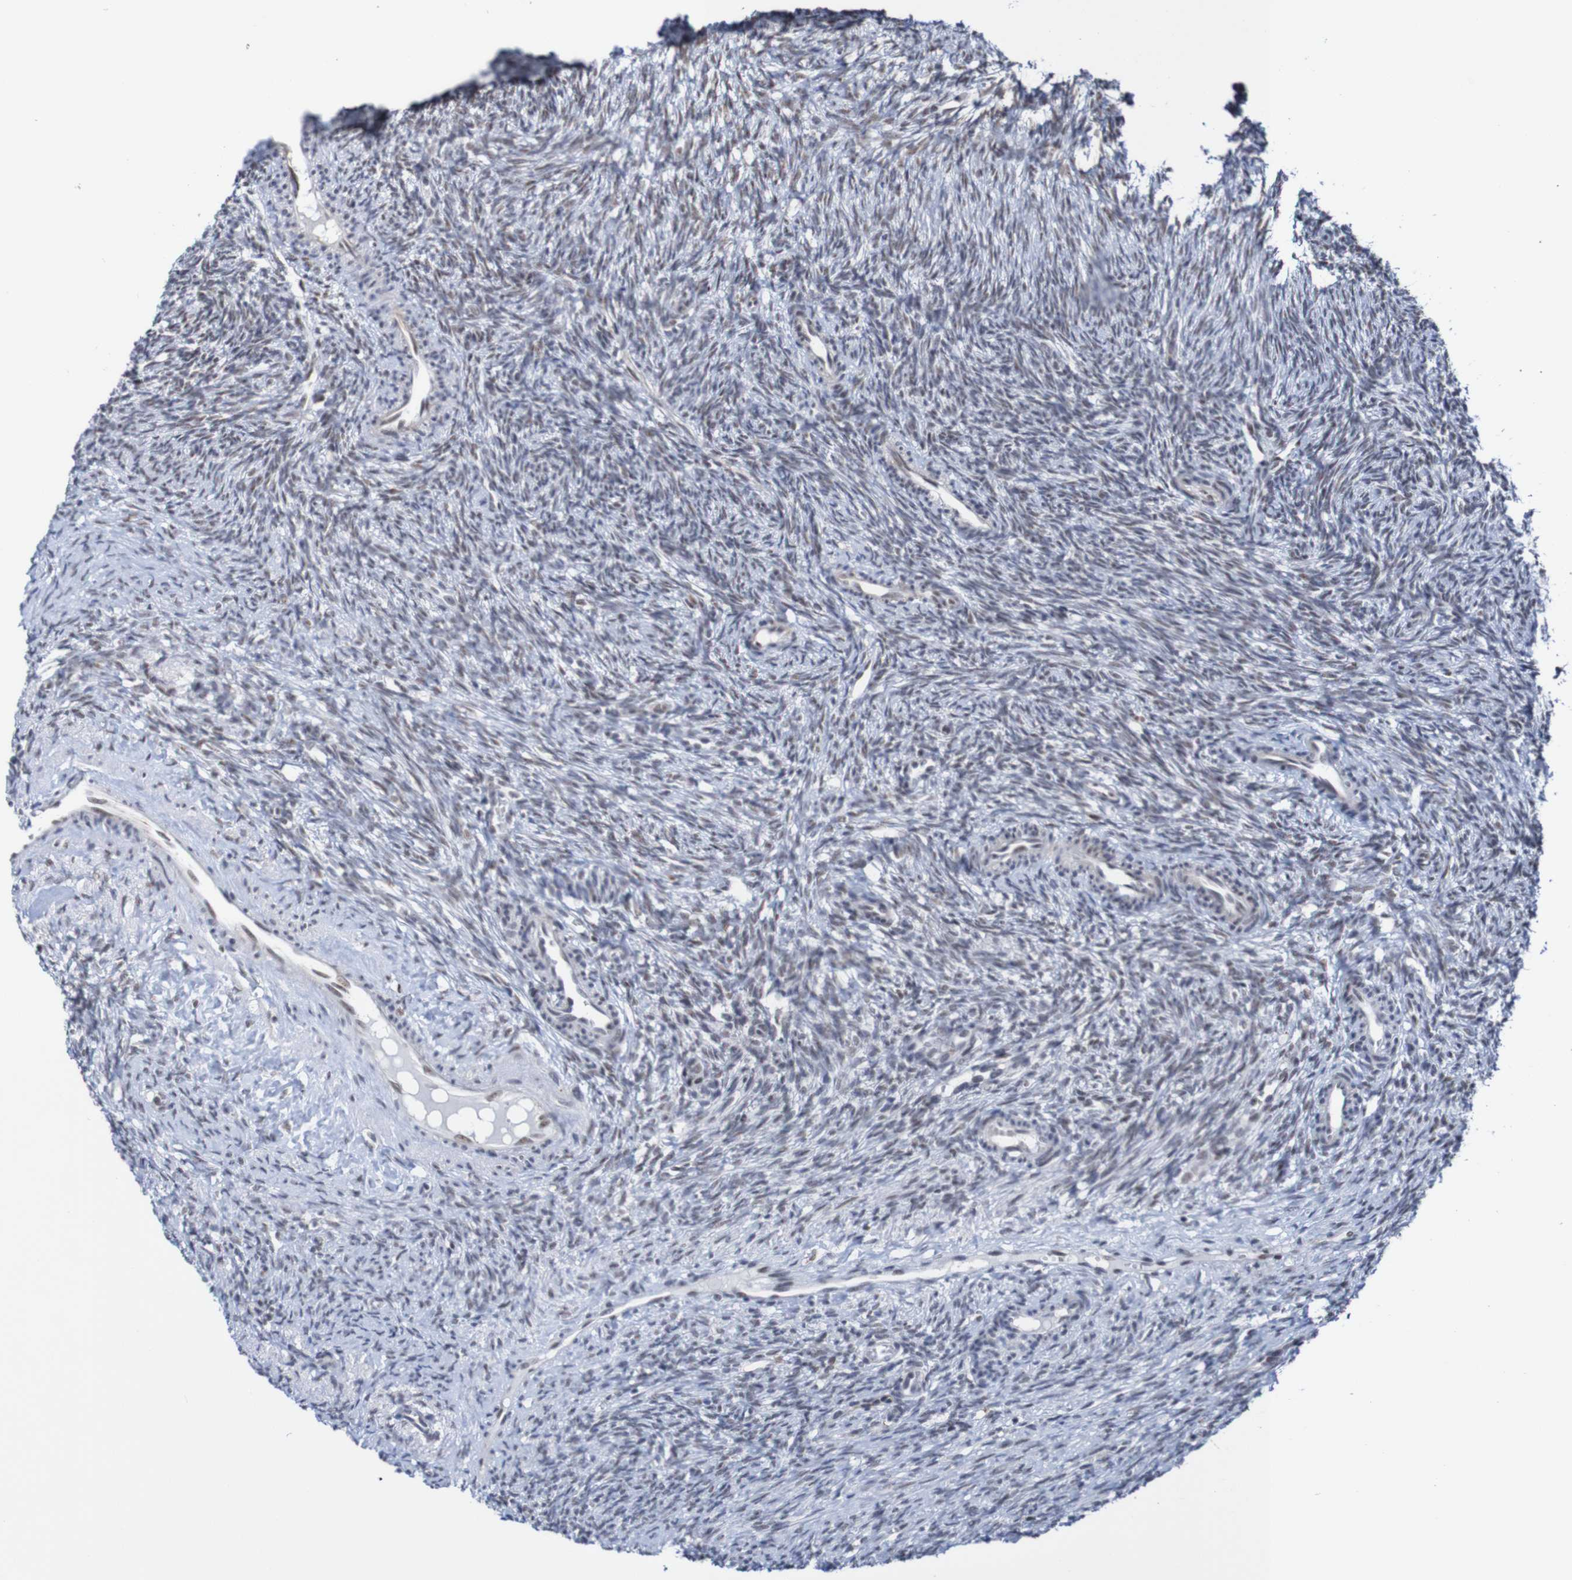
{"staining": {"intensity": "moderate", "quantity": ">75%", "location": "nuclear"}, "tissue": "ovary", "cell_type": "Follicle cells", "image_type": "normal", "snomed": [{"axis": "morphology", "description": "Normal tissue, NOS"}, {"axis": "topography", "description": "Ovary"}], "caption": "Immunohistochemistry of unremarkable human ovary exhibits medium levels of moderate nuclear staining in about >75% of follicle cells.", "gene": "CDC5L", "patient": {"sex": "female", "age": 41}}